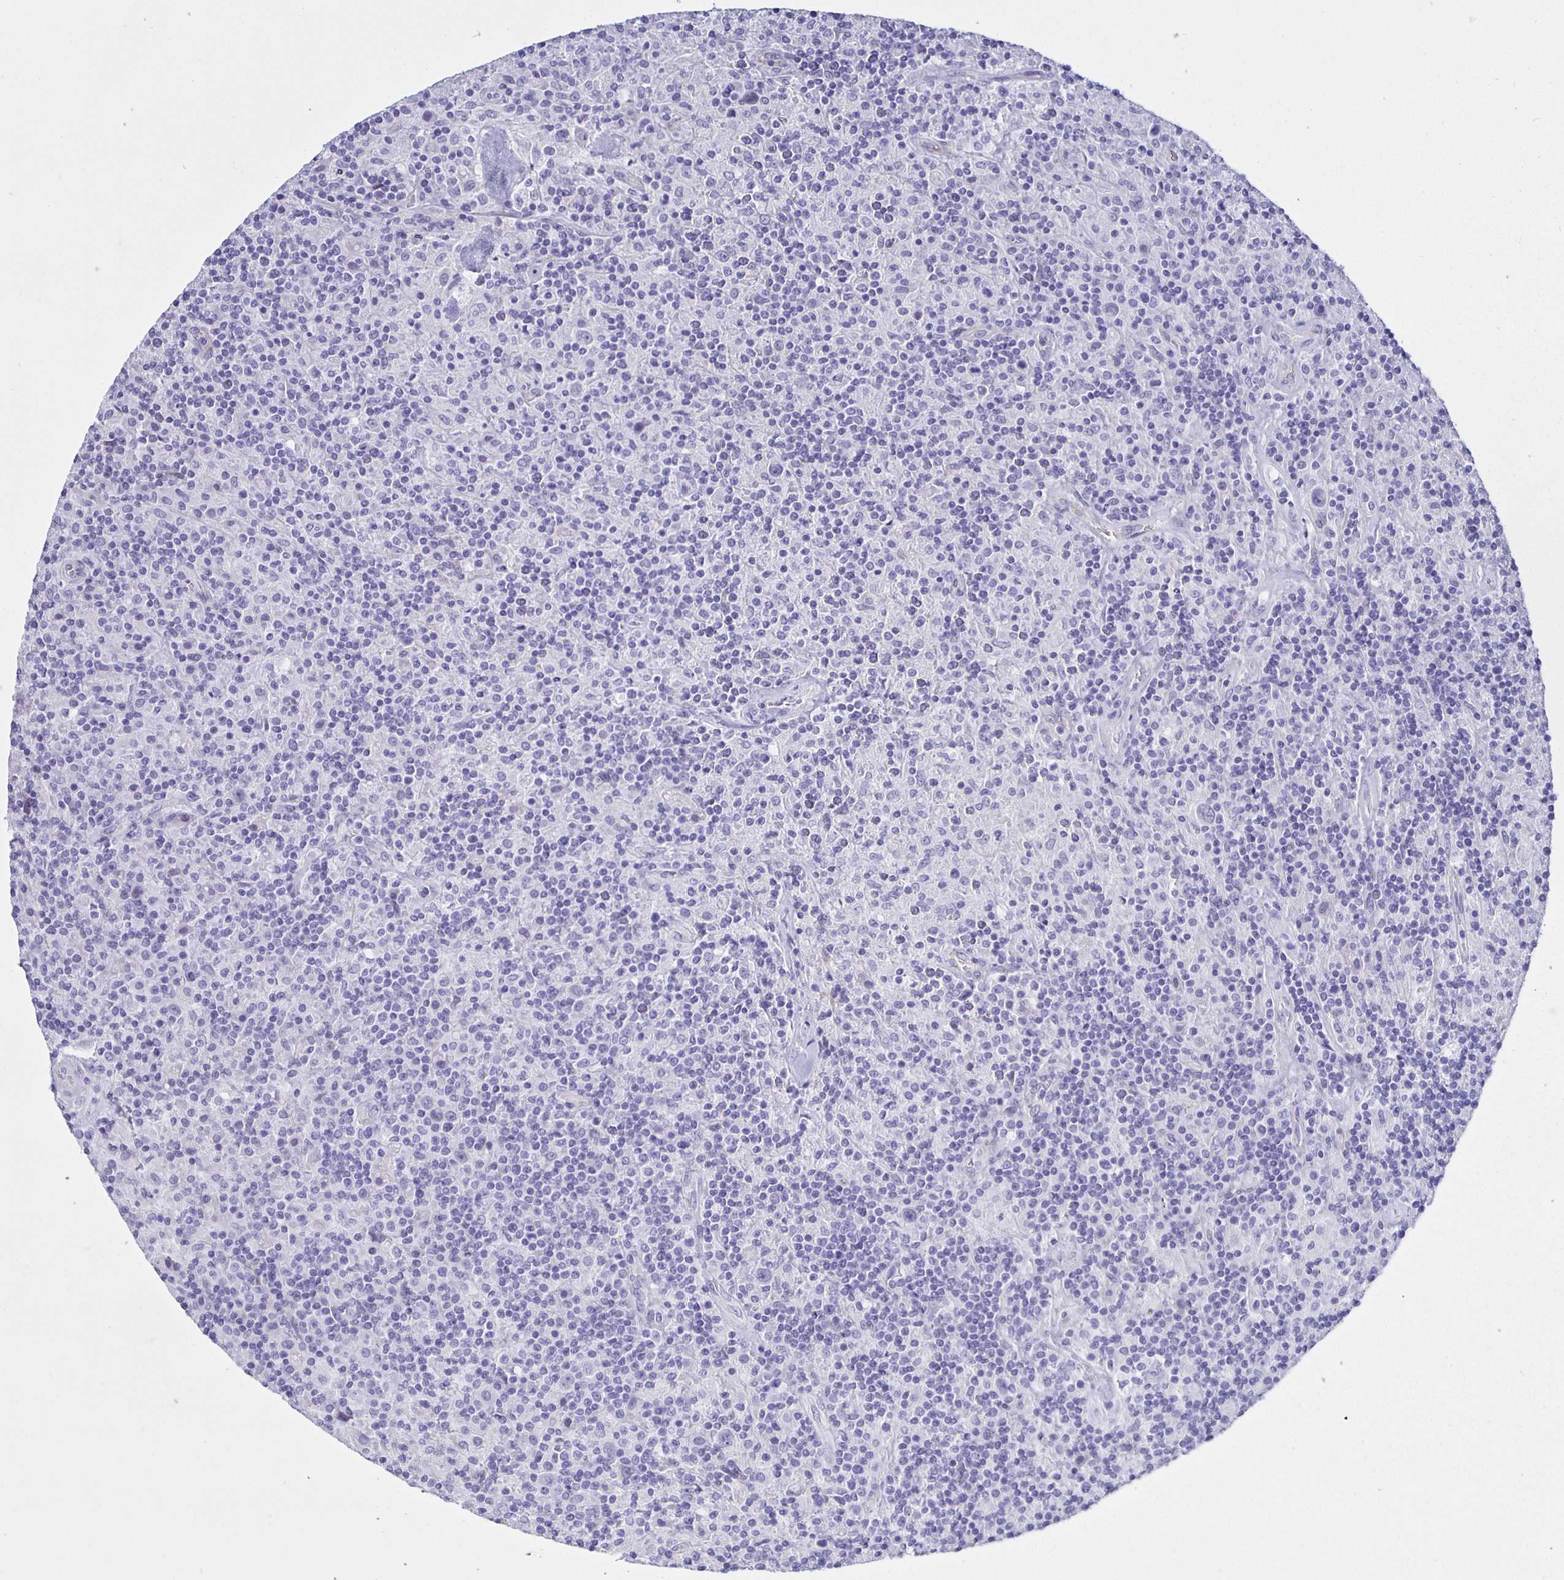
{"staining": {"intensity": "negative", "quantity": "none", "location": "none"}, "tissue": "lymphoma", "cell_type": "Tumor cells", "image_type": "cancer", "snomed": [{"axis": "morphology", "description": "Hodgkin's disease, NOS"}, {"axis": "topography", "description": "Lymph node"}], "caption": "The image exhibits no significant positivity in tumor cells of Hodgkin's disease. (Brightfield microscopy of DAB immunohistochemistry at high magnification).", "gene": "HSPA4L", "patient": {"sex": "male", "age": 70}}